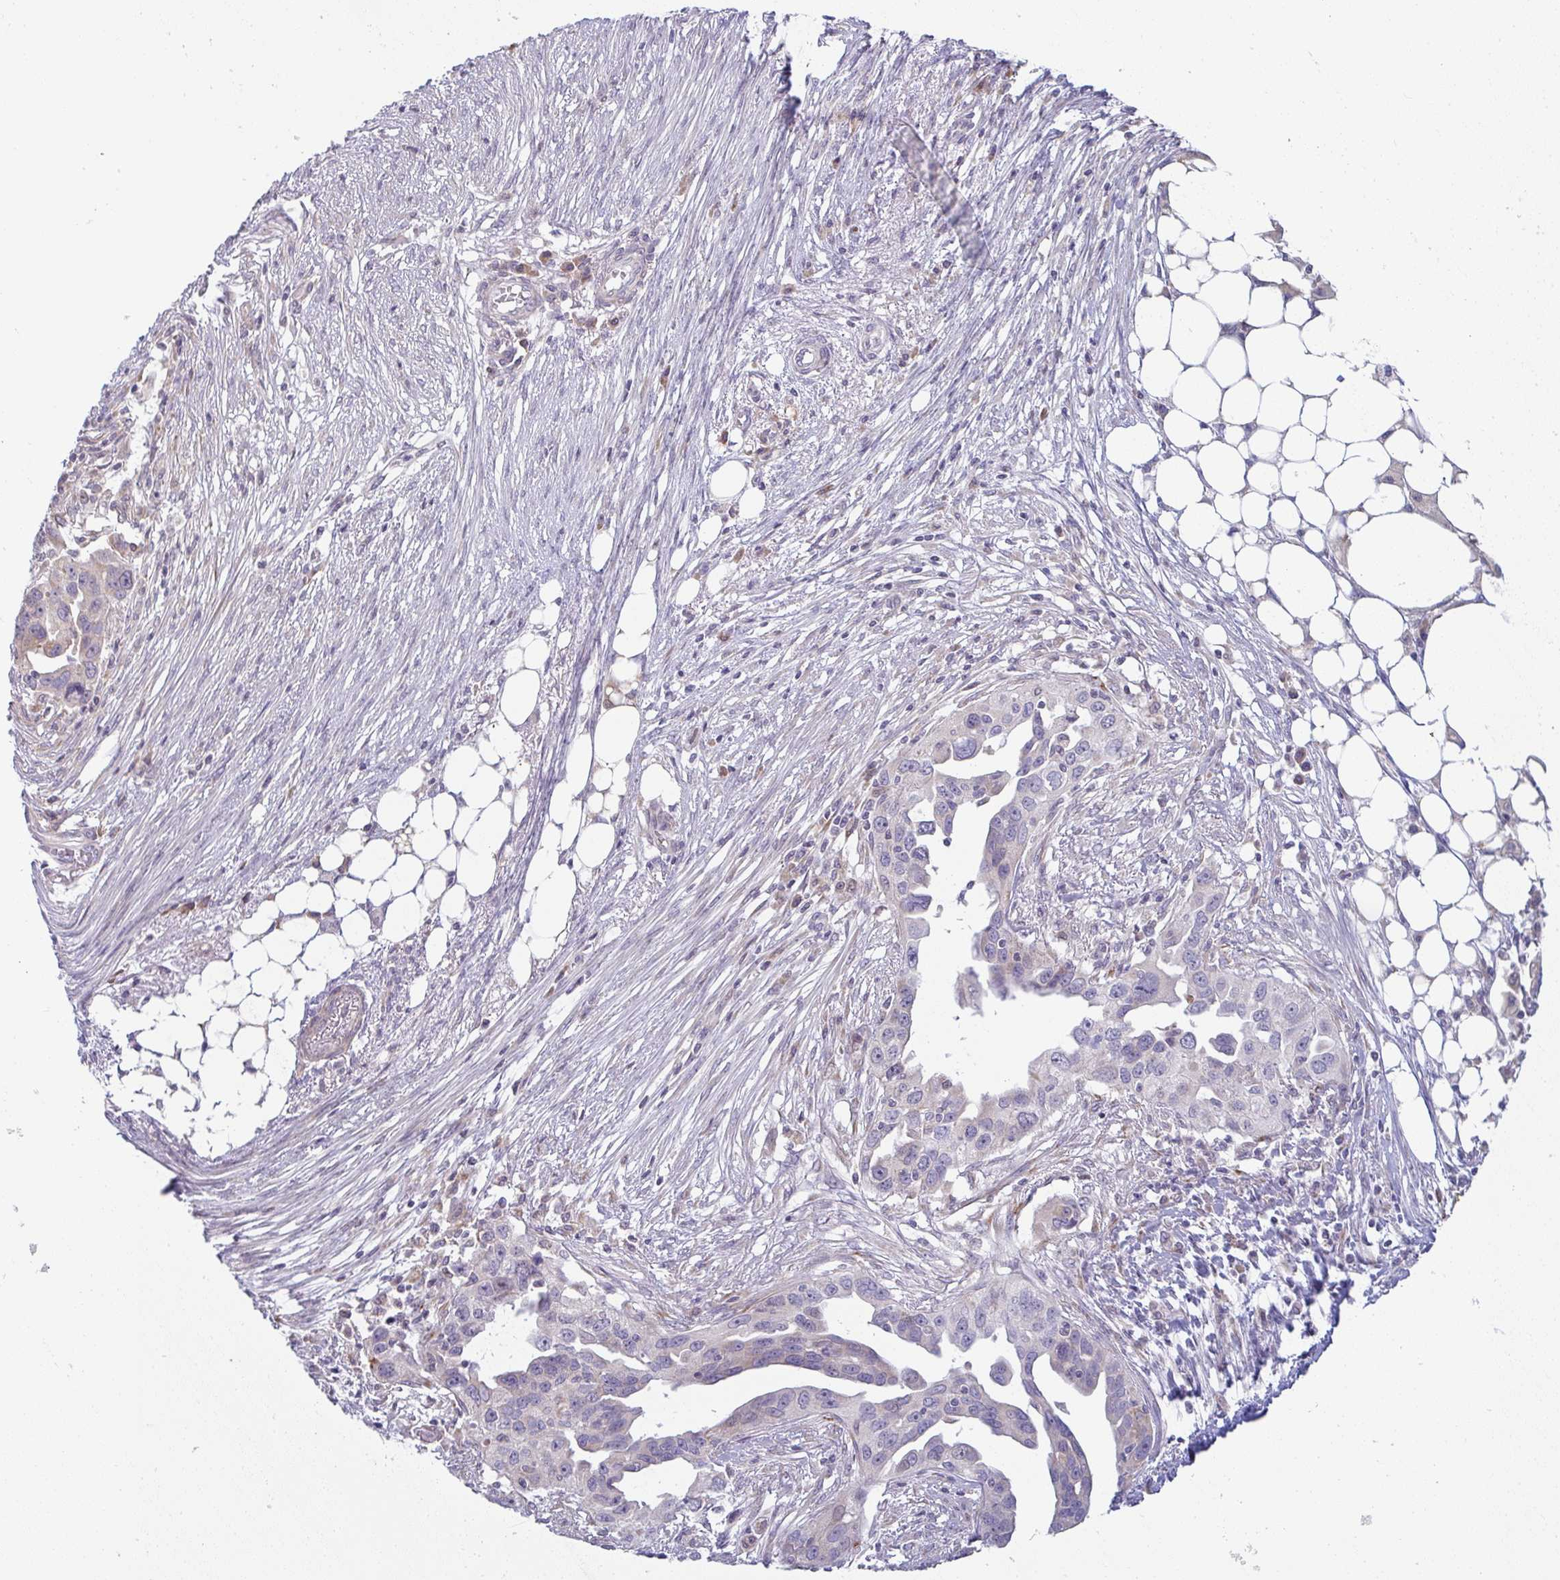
{"staining": {"intensity": "moderate", "quantity": "<25%", "location": "cytoplasmic/membranous"}, "tissue": "ovarian cancer", "cell_type": "Tumor cells", "image_type": "cancer", "snomed": [{"axis": "morphology", "description": "Carcinoma, endometroid"}, {"axis": "morphology", "description": "Cystadenocarcinoma, serous, NOS"}, {"axis": "topography", "description": "Ovary"}], "caption": "About <25% of tumor cells in ovarian cancer show moderate cytoplasmic/membranous protein positivity as visualized by brown immunohistochemical staining.", "gene": "MOB1A", "patient": {"sex": "female", "age": 45}}